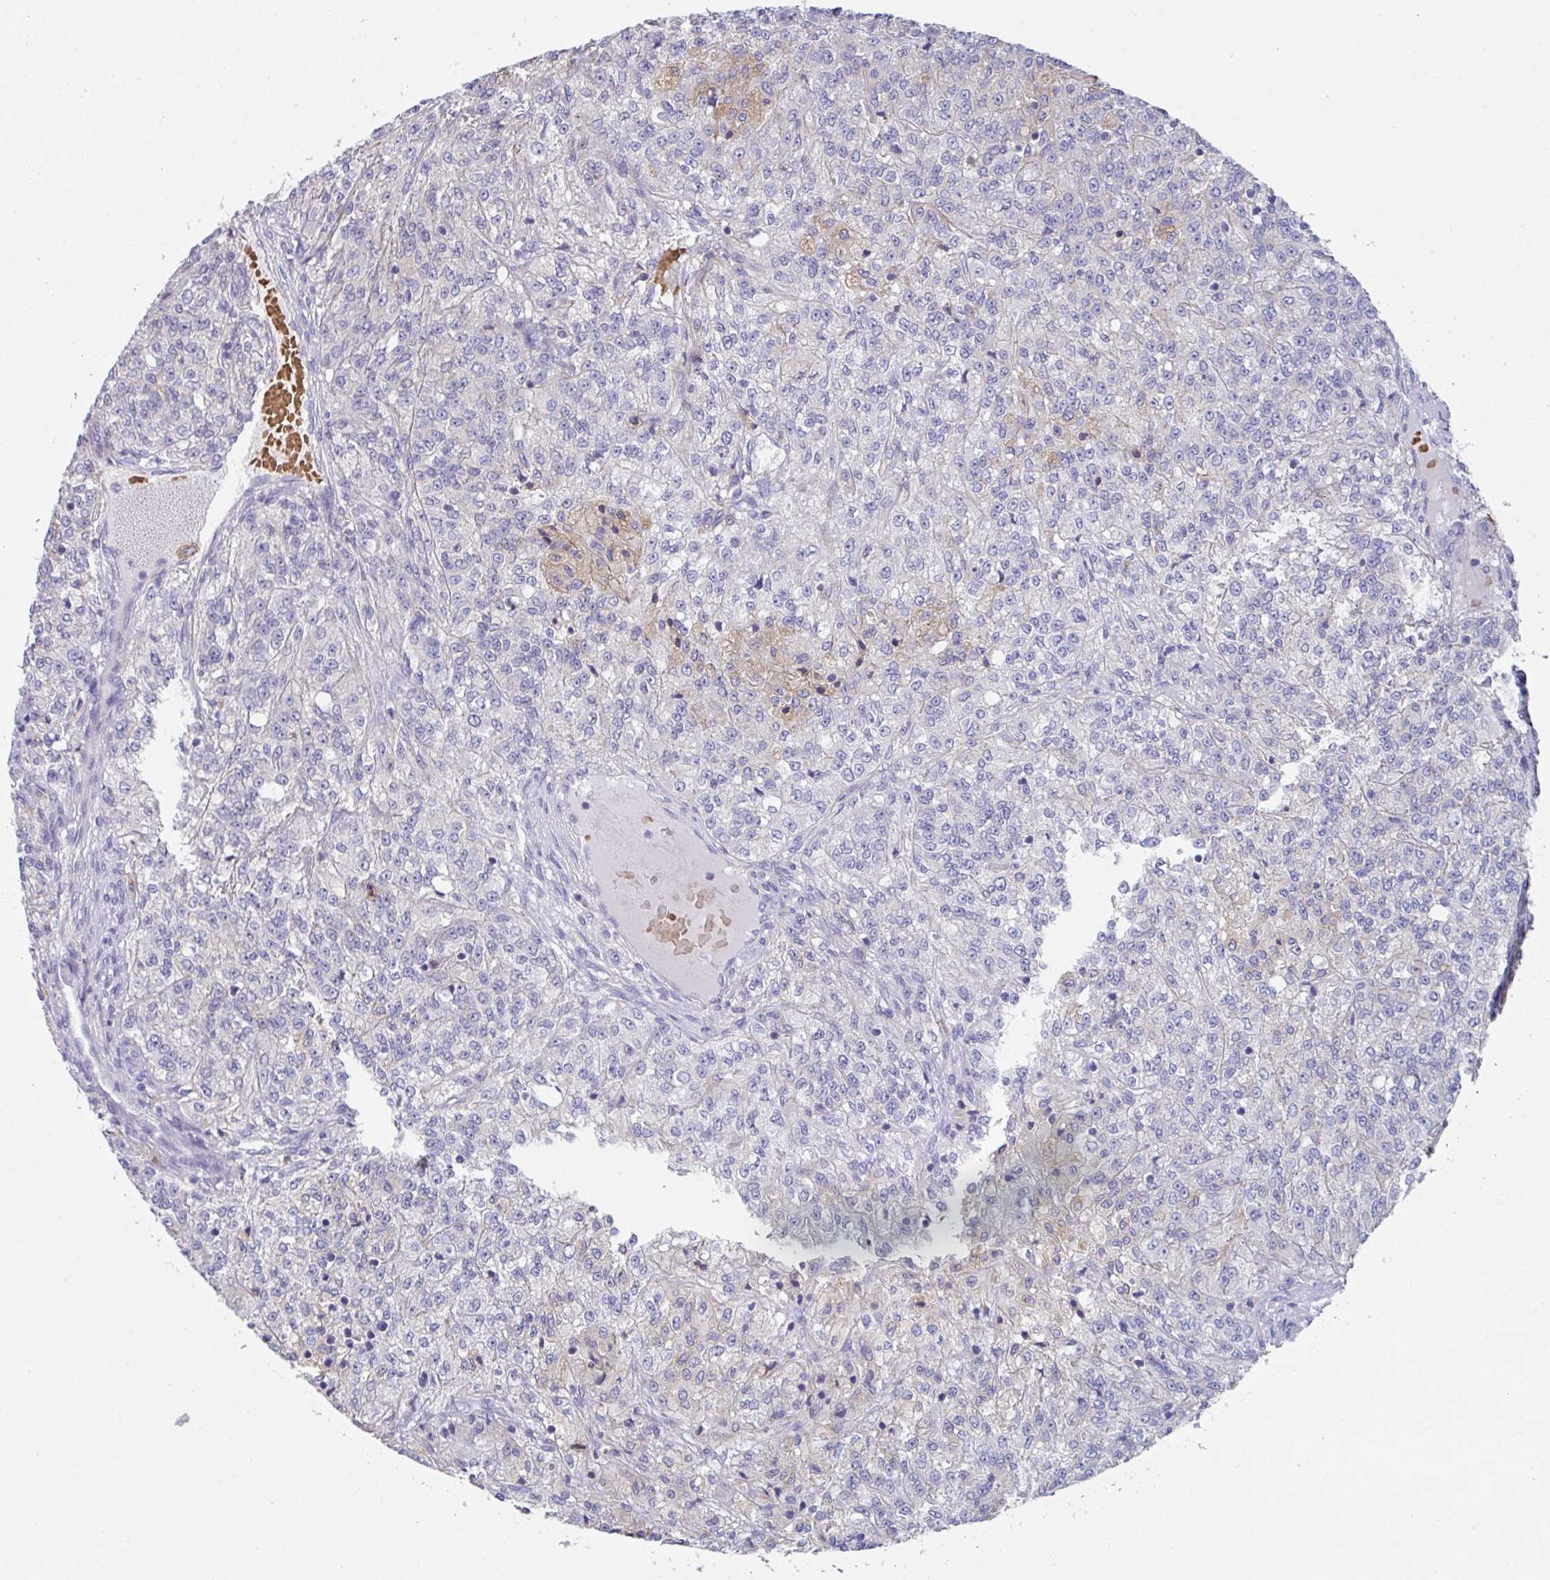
{"staining": {"intensity": "negative", "quantity": "none", "location": "none"}, "tissue": "renal cancer", "cell_type": "Tumor cells", "image_type": "cancer", "snomed": [{"axis": "morphology", "description": "Adenocarcinoma, NOS"}, {"axis": "topography", "description": "Kidney"}], "caption": "A histopathology image of renal adenocarcinoma stained for a protein exhibits no brown staining in tumor cells.", "gene": "TFAP2C", "patient": {"sex": "female", "age": 63}}